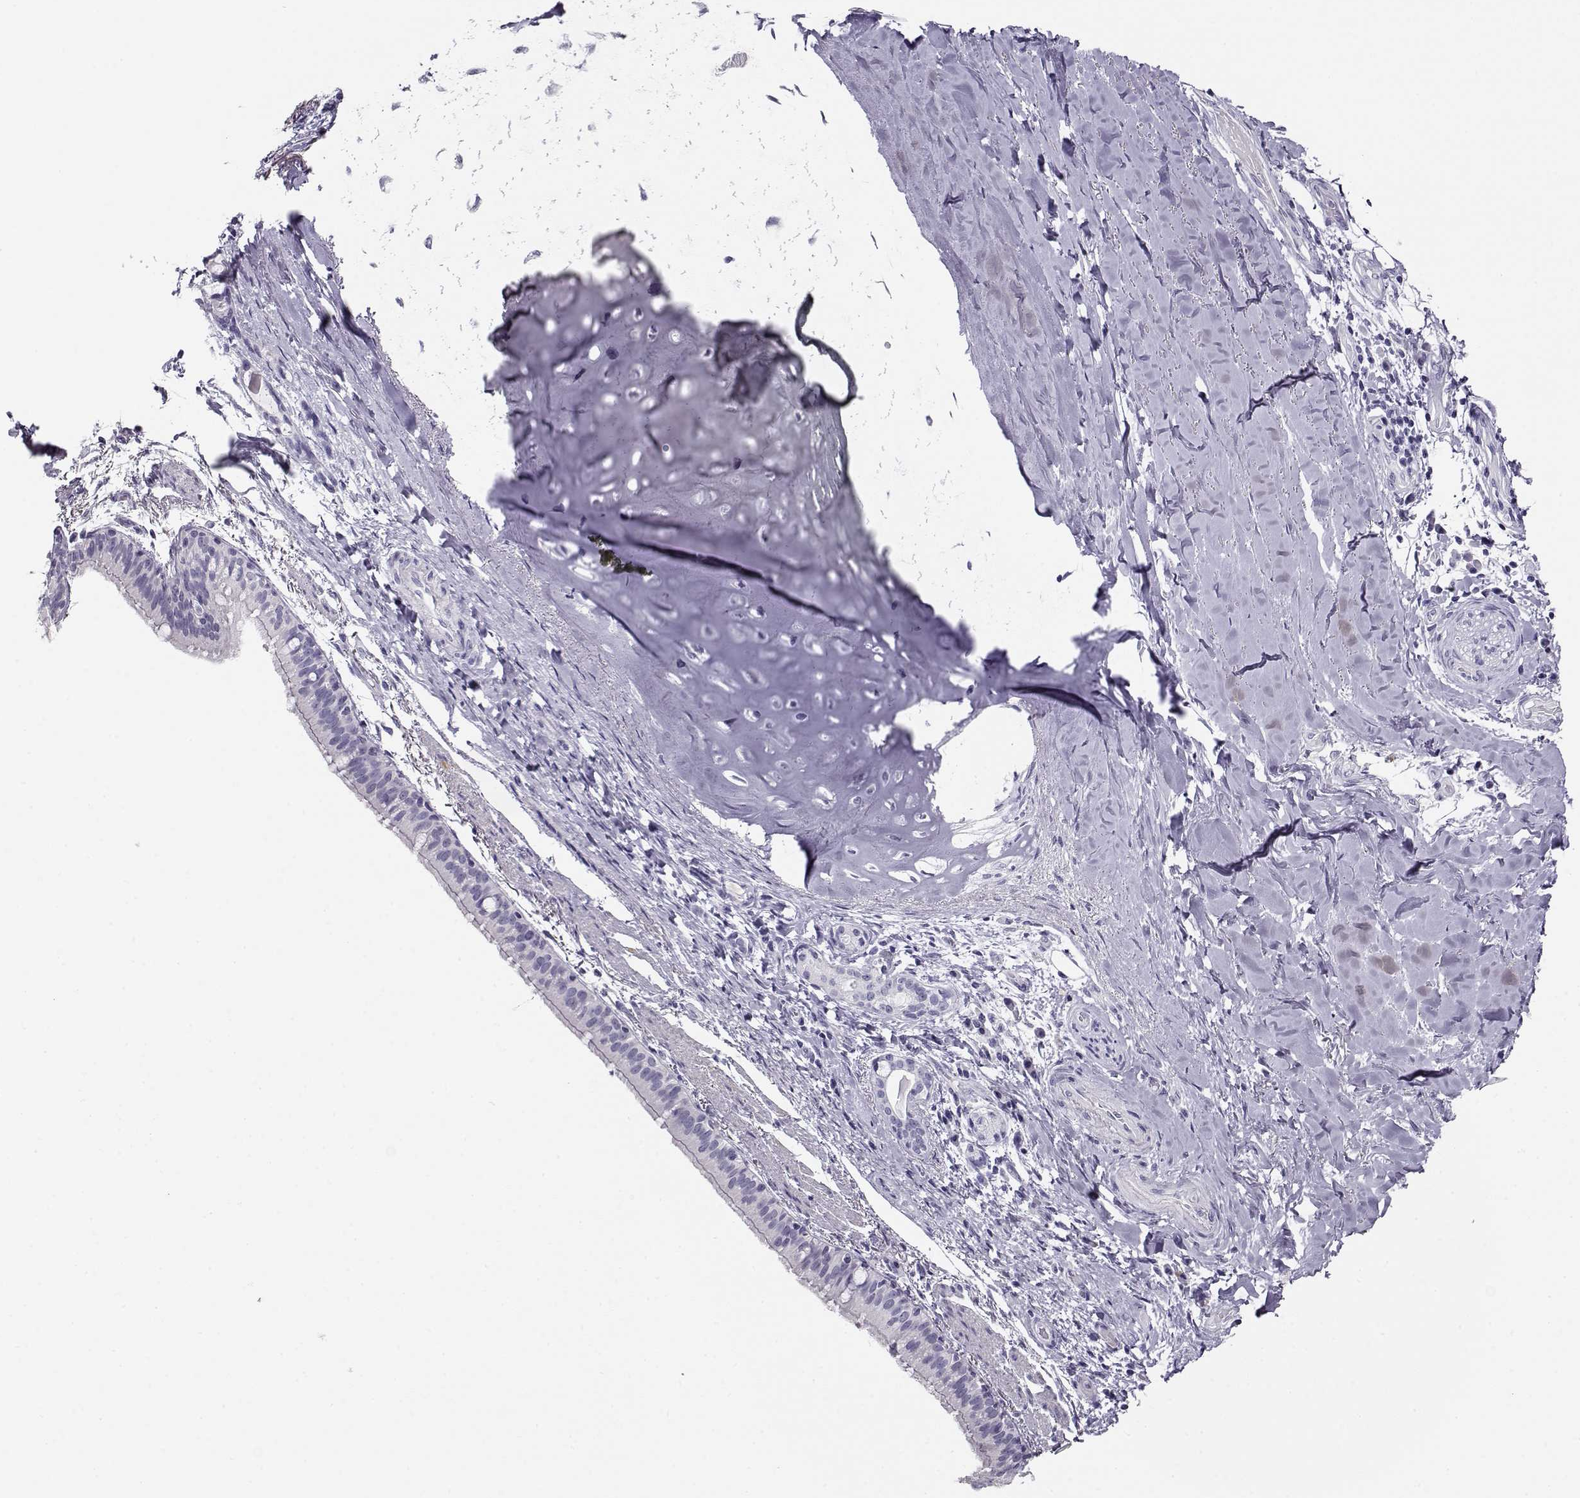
{"staining": {"intensity": "negative", "quantity": "none", "location": "none"}, "tissue": "bronchus", "cell_type": "Respiratory epithelial cells", "image_type": "normal", "snomed": [{"axis": "morphology", "description": "Normal tissue, NOS"}, {"axis": "morphology", "description": "Squamous cell carcinoma, NOS"}, {"axis": "topography", "description": "Bronchus"}, {"axis": "topography", "description": "Lung"}], "caption": "Micrograph shows no significant protein staining in respiratory epithelial cells of unremarkable bronchus.", "gene": "CABS1", "patient": {"sex": "male", "age": 69}}